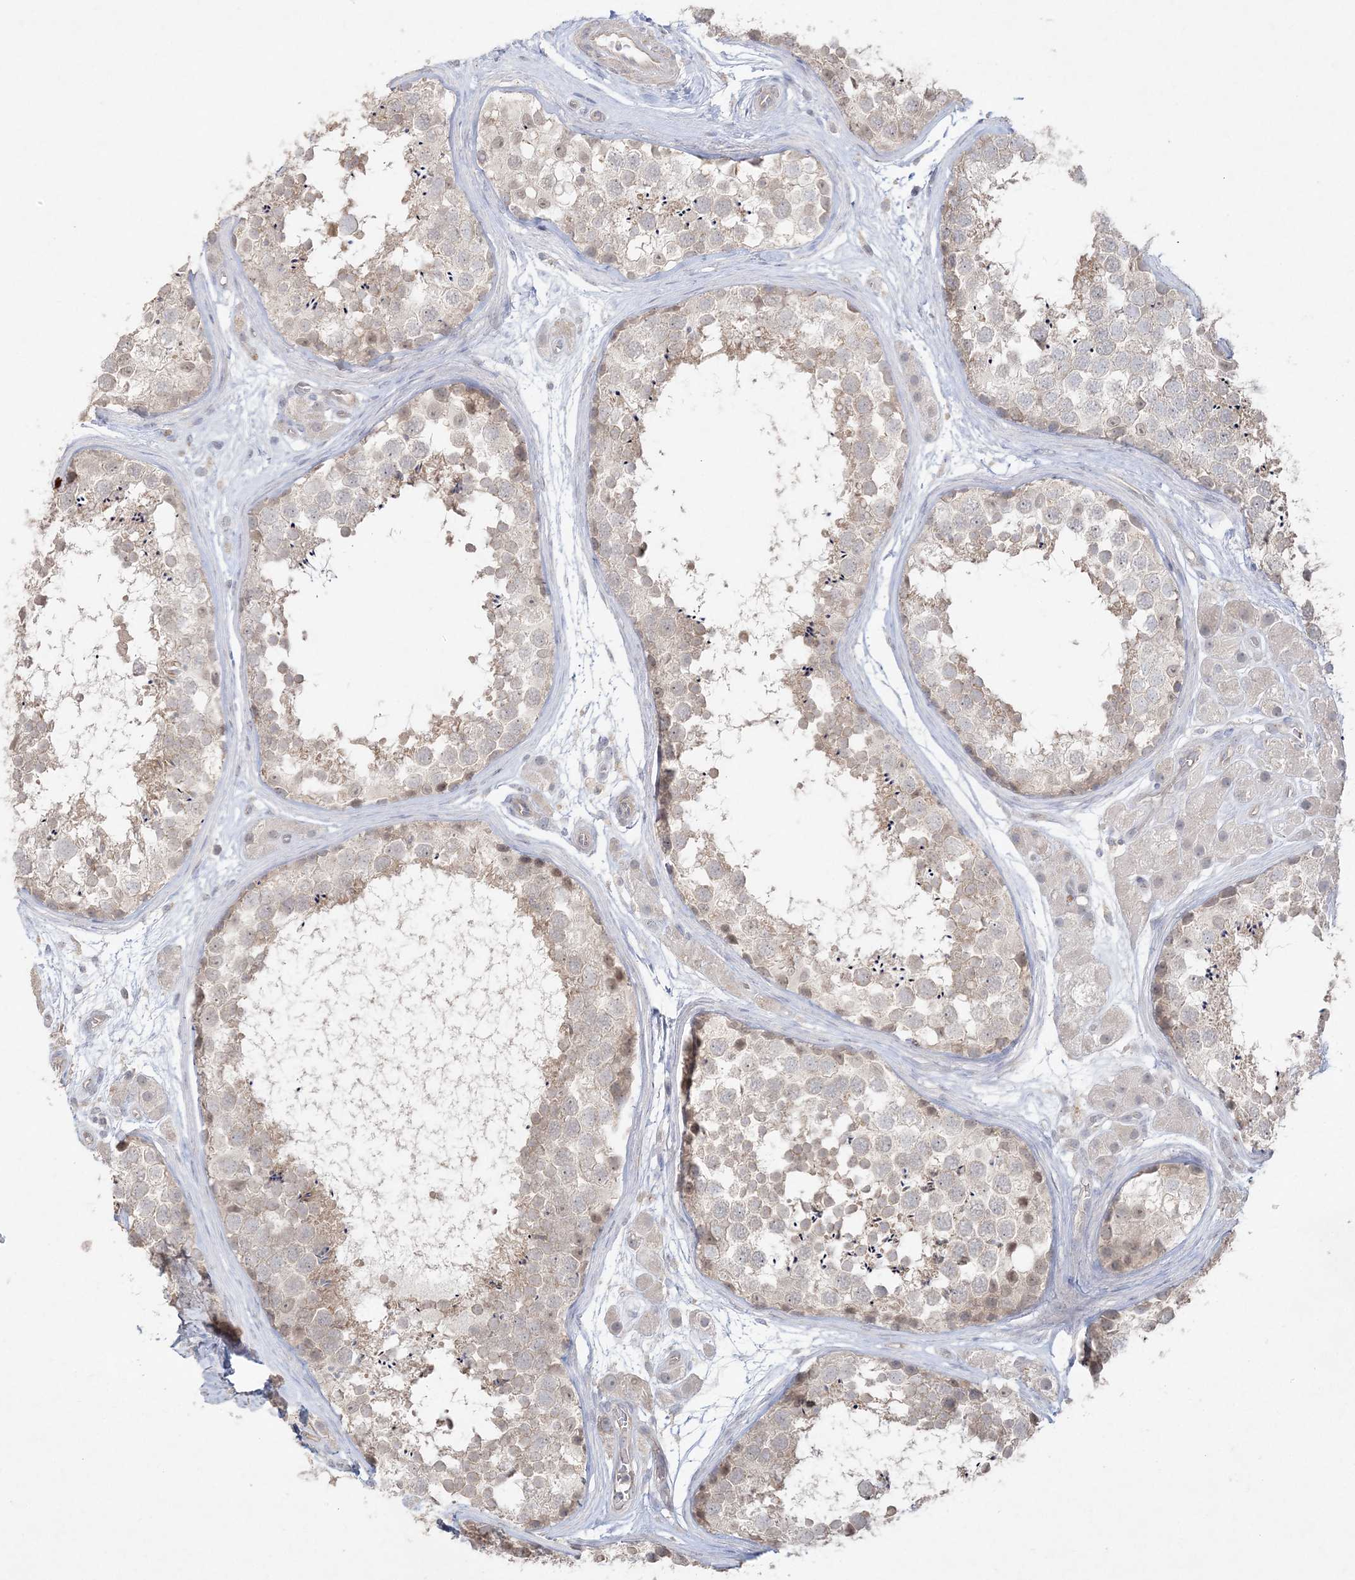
{"staining": {"intensity": "weak", "quantity": "<25%", "location": "cytoplasmic/membranous,nuclear"}, "tissue": "testis", "cell_type": "Cells in seminiferous ducts", "image_type": "normal", "snomed": [{"axis": "morphology", "description": "Normal tissue, NOS"}, {"axis": "topography", "description": "Testis"}], "caption": "Testis stained for a protein using immunohistochemistry (IHC) displays no expression cells in seminiferous ducts.", "gene": "SH3BP4", "patient": {"sex": "male", "age": 56}}